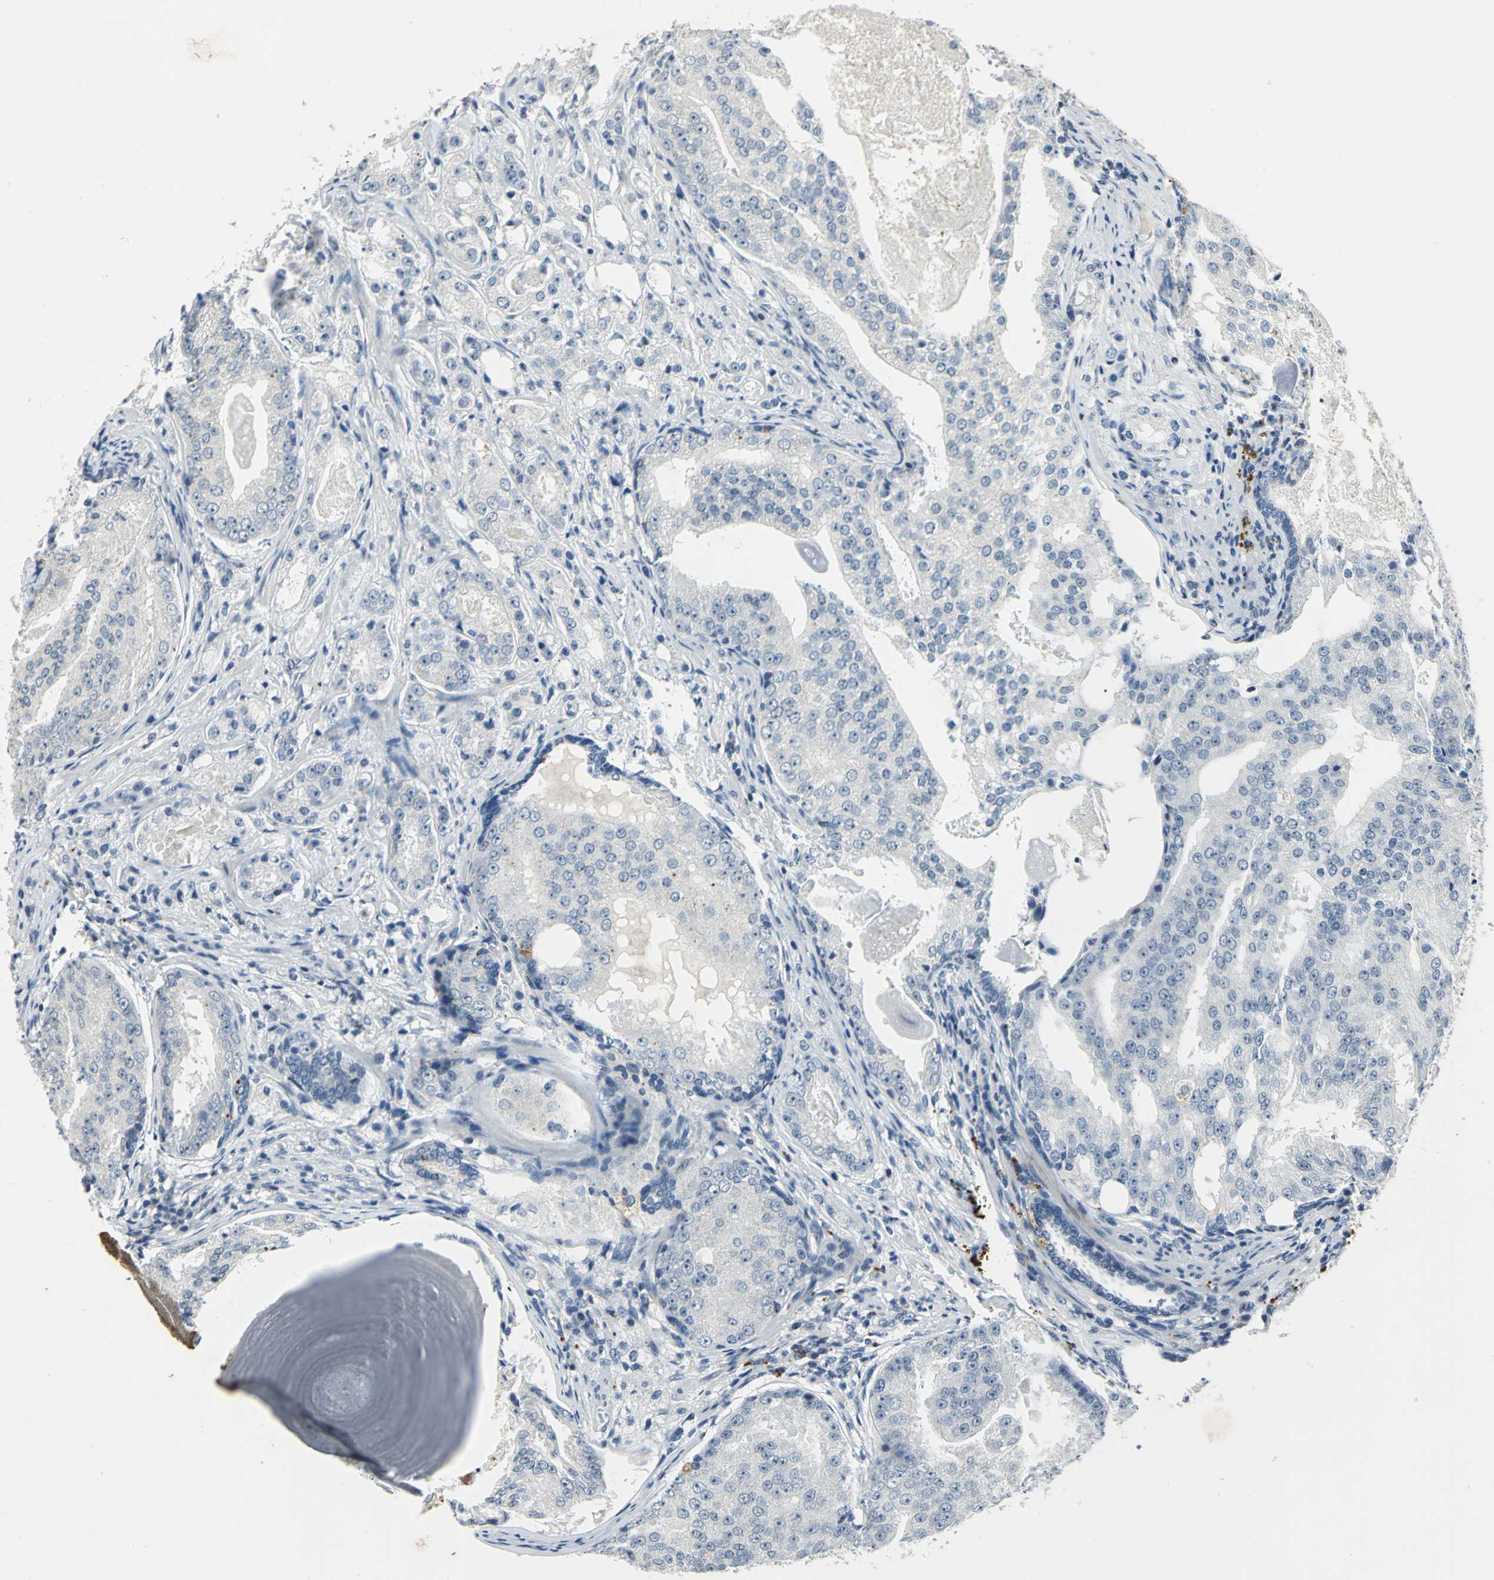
{"staining": {"intensity": "negative", "quantity": "none", "location": "none"}, "tissue": "prostate cancer", "cell_type": "Tumor cells", "image_type": "cancer", "snomed": [{"axis": "morphology", "description": "Adenocarcinoma, High grade"}, {"axis": "topography", "description": "Prostate"}], "caption": "Immunohistochemistry of human prostate adenocarcinoma (high-grade) displays no expression in tumor cells.", "gene": "RAD17", "patient": {"sex": "male", "age": 68}}